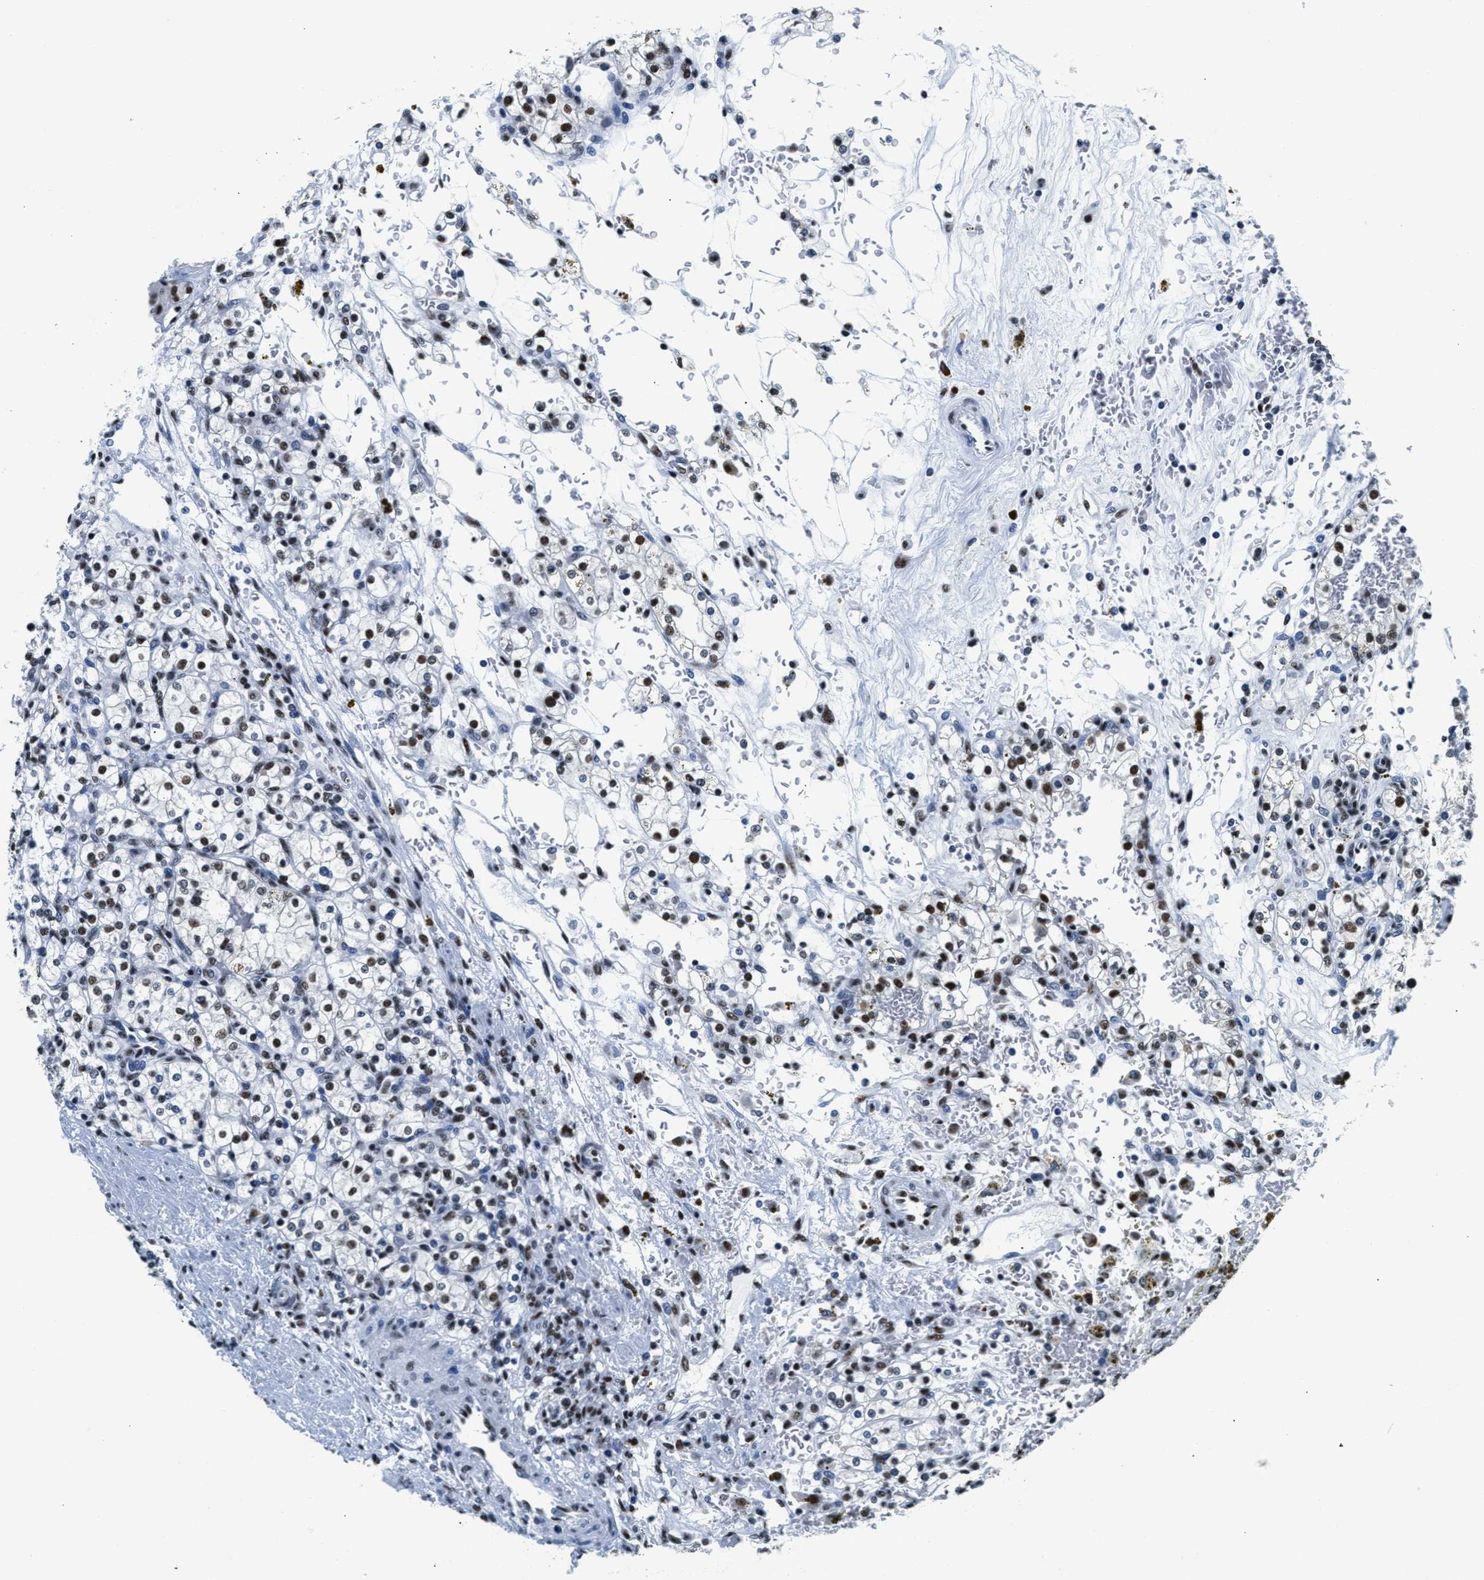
{"staining": {"intensity": "strong", "quantity": ">75%", "location": "nuclear"}, "tissue": "renal cancer", "cell_type": "Tumor cells", "image_type": "cancer", "snomed": [{"axis": "morphology", "description": "Normal tissue, NOS"}, {"axis": "morphology", "description": "Adenocarcinoma, NOS"}, {"axis": "topography", "description": "Kidney"}], "caption": "Immunohistochemistry (IHC) histopathology image of neoplastic tissue: human adenocarcinoma (renal) stained using immunohistochemistry displays high levels of strong protein expression localized specifically in the nuclear of tumor cells, appearing as a nuclear brown color.", "gene": "RAD50", "patient": {"sex": "female", "age": 55}}